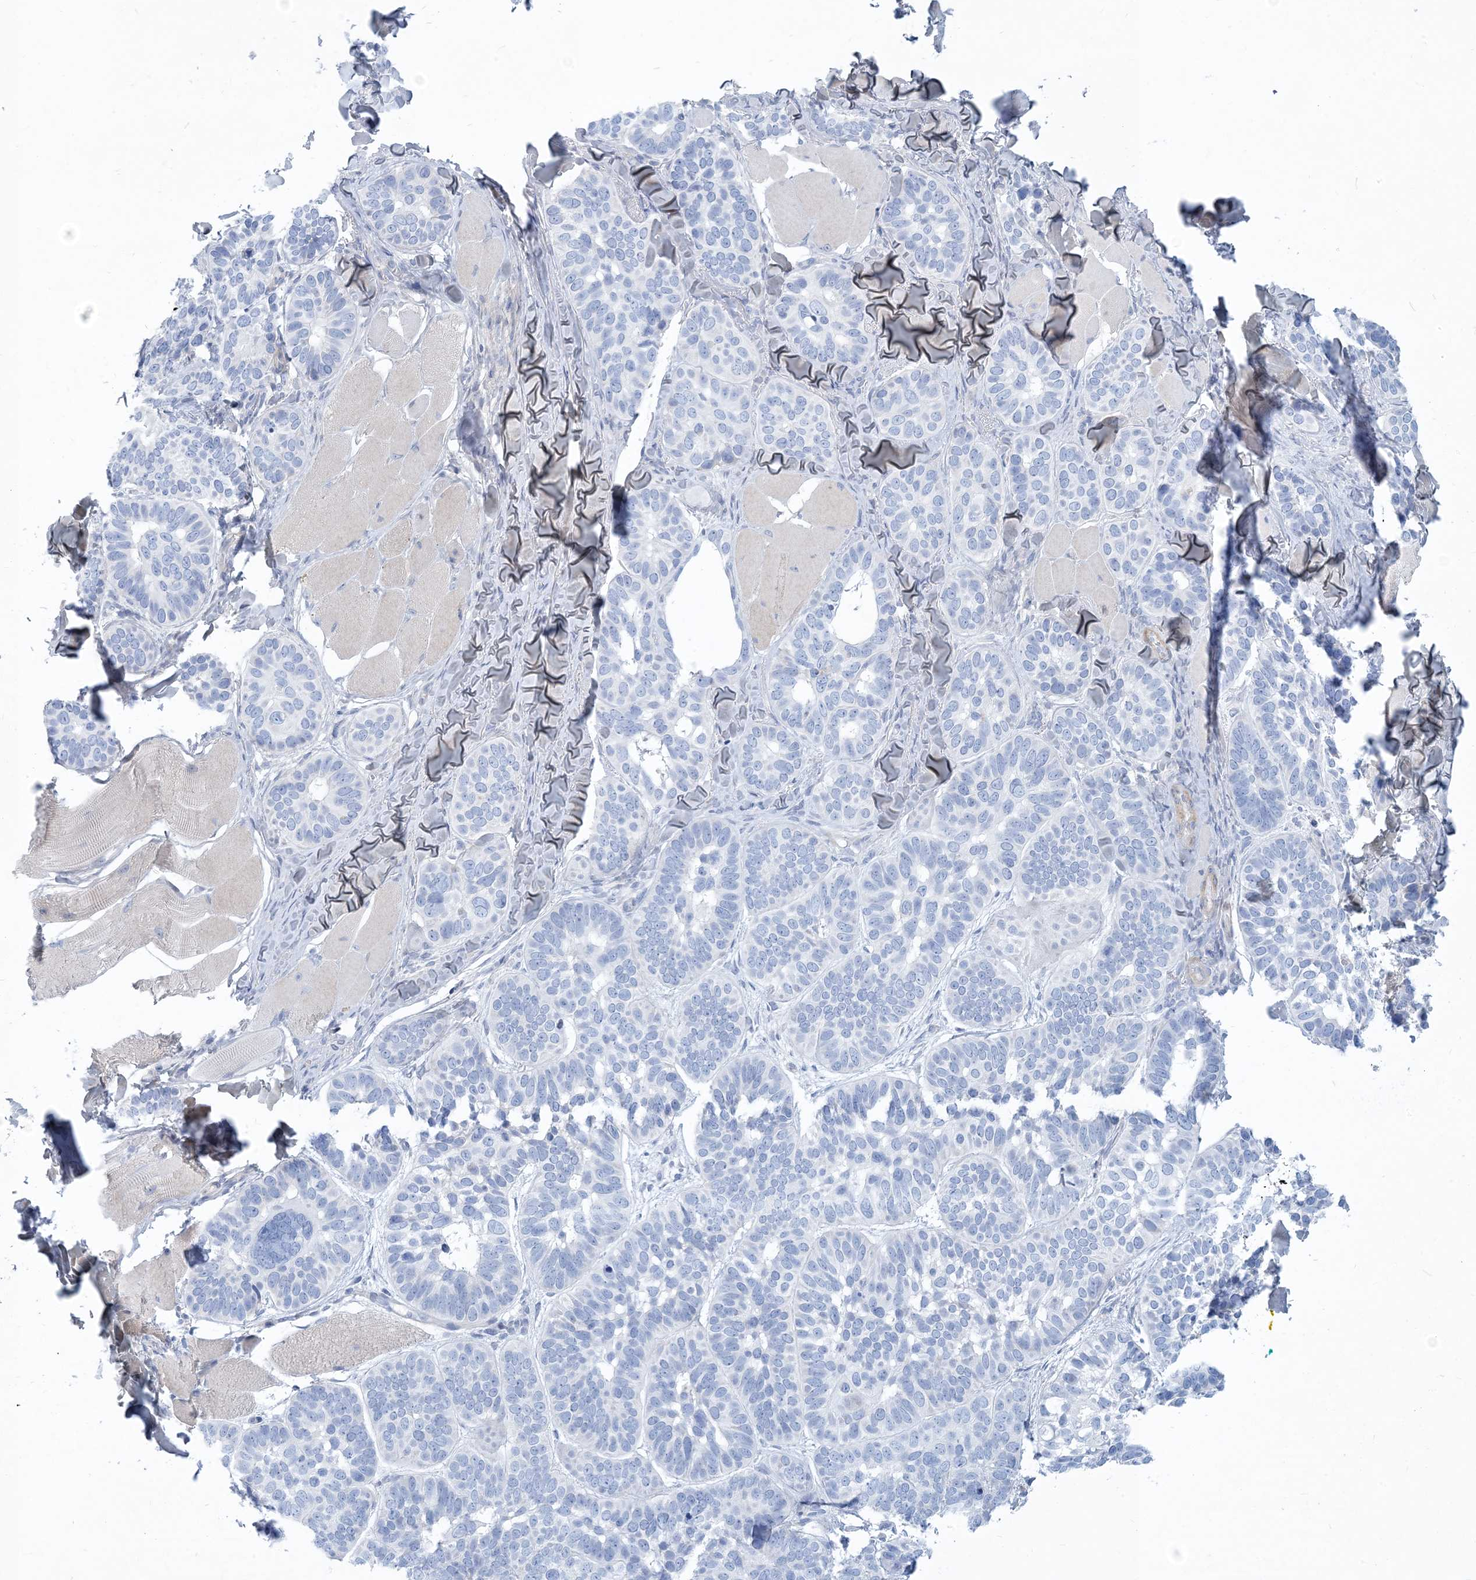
{"staining": {"intensity": "negative", "quantity": "none", "location": "none"}, "tissue": "skin cancer", "cell_type": "Tumor cells", "image_type": "cancer", "snomed": [{"axis": "morphology", "description": "Basal cell carcinoma"}, {"axis": "topography", "description": "Skin"}], "caption": "Tumor cells are negative for protein expression in human skin basal cell carcinoma.", "gene": "MOXD1", "patient": {"sex": "male", "age": 62}}